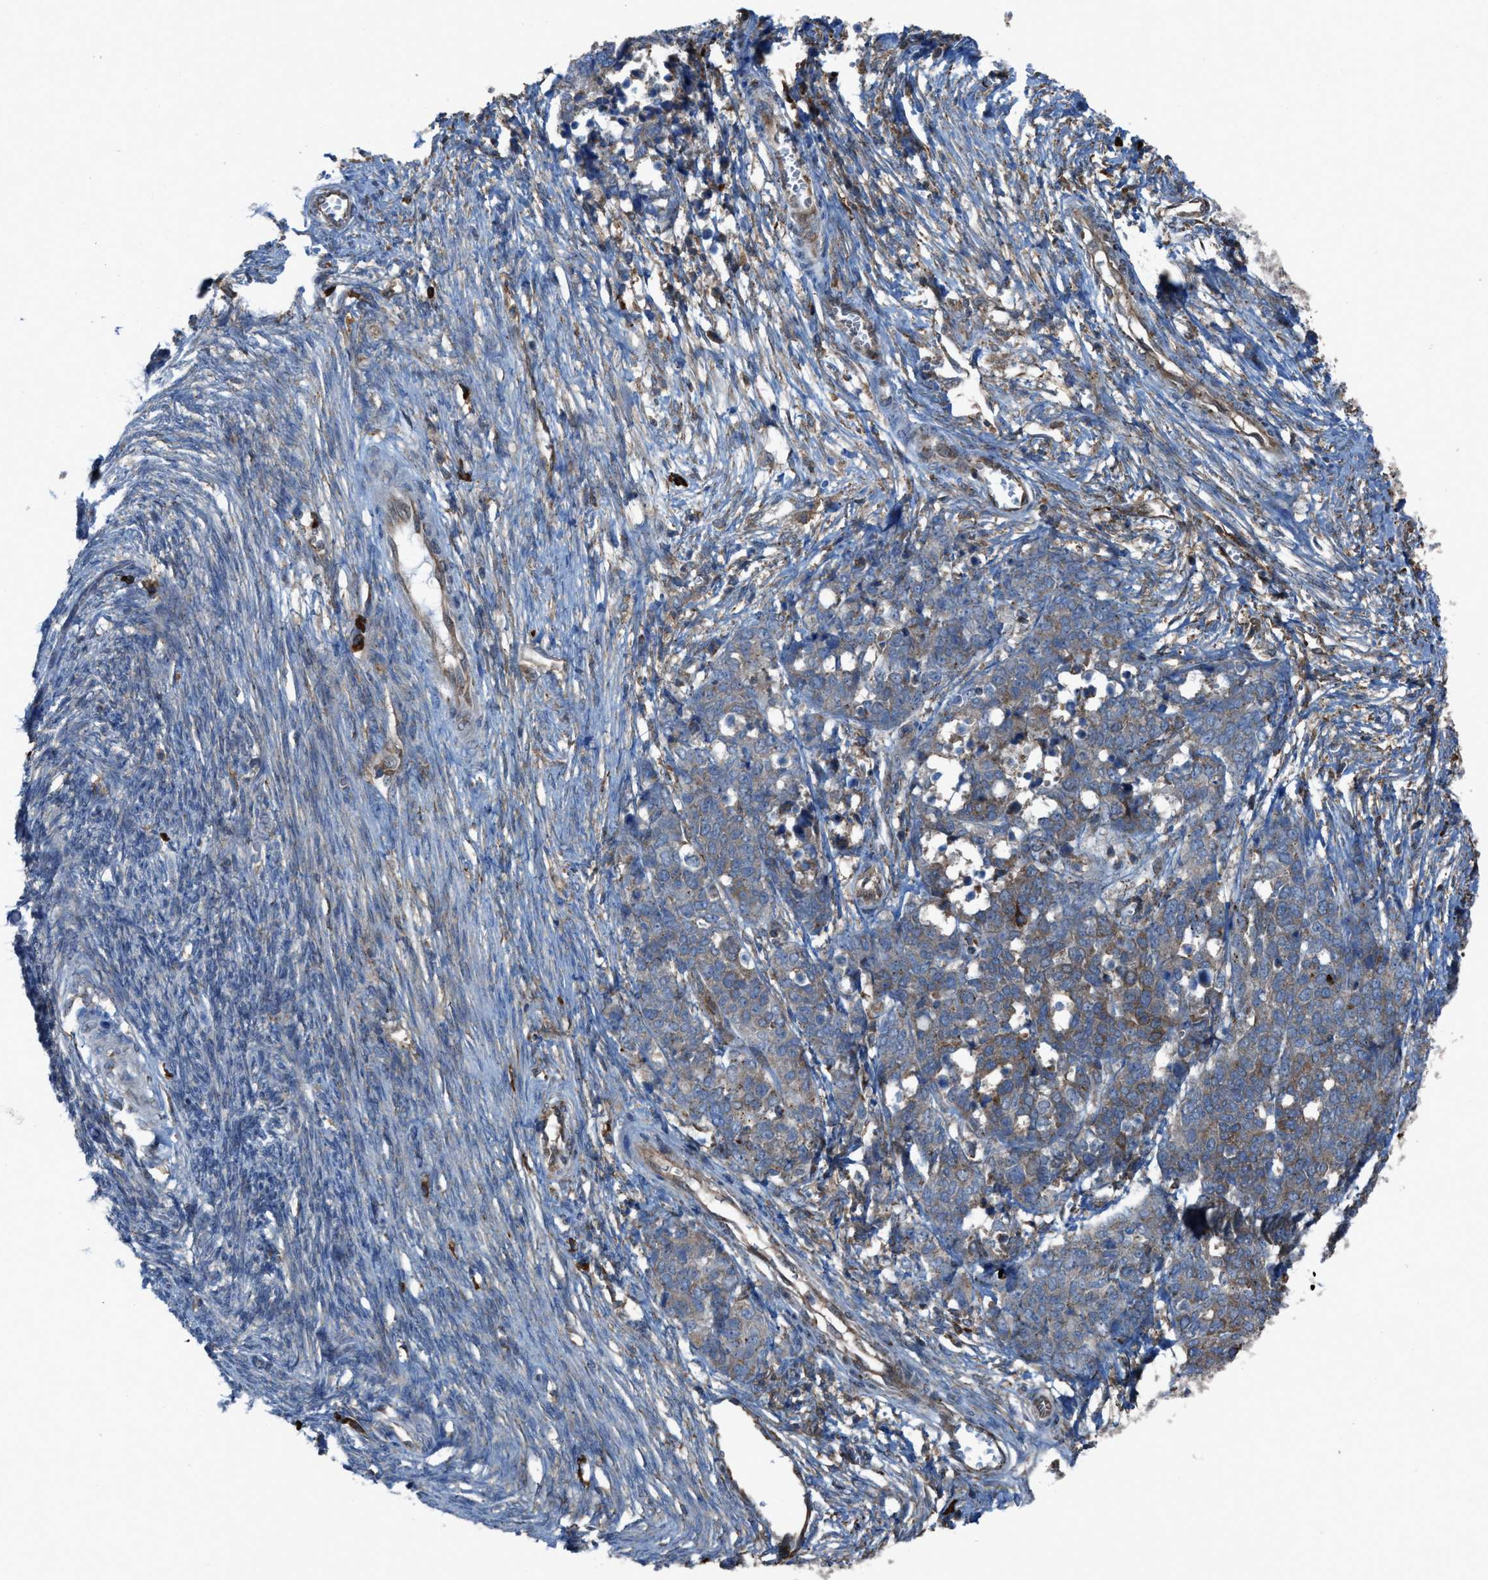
{"staining": {"intensity": "moderate", "quantity": "<25%", "location": "cytoplasmic/membranous"}, "tissue": "ovarian cancer", "cell_type": "Tumor cells", "image_type": "cancer", "snomed": [{"axis": "morphology", "description": "Cystadenocarcinoma, serous, NOS"}, {"axis": "topography", "description": "Ovary"}], "caption": "This is an image of immunohistochemistry (IHC) staining of ovarian serous cystadenocarcinoma, which shows moderate positivity in the cytoplasmic/membranous of tumor cells.", "gene": "PLAA", "patient": {"sex": "female", "age": 44}}